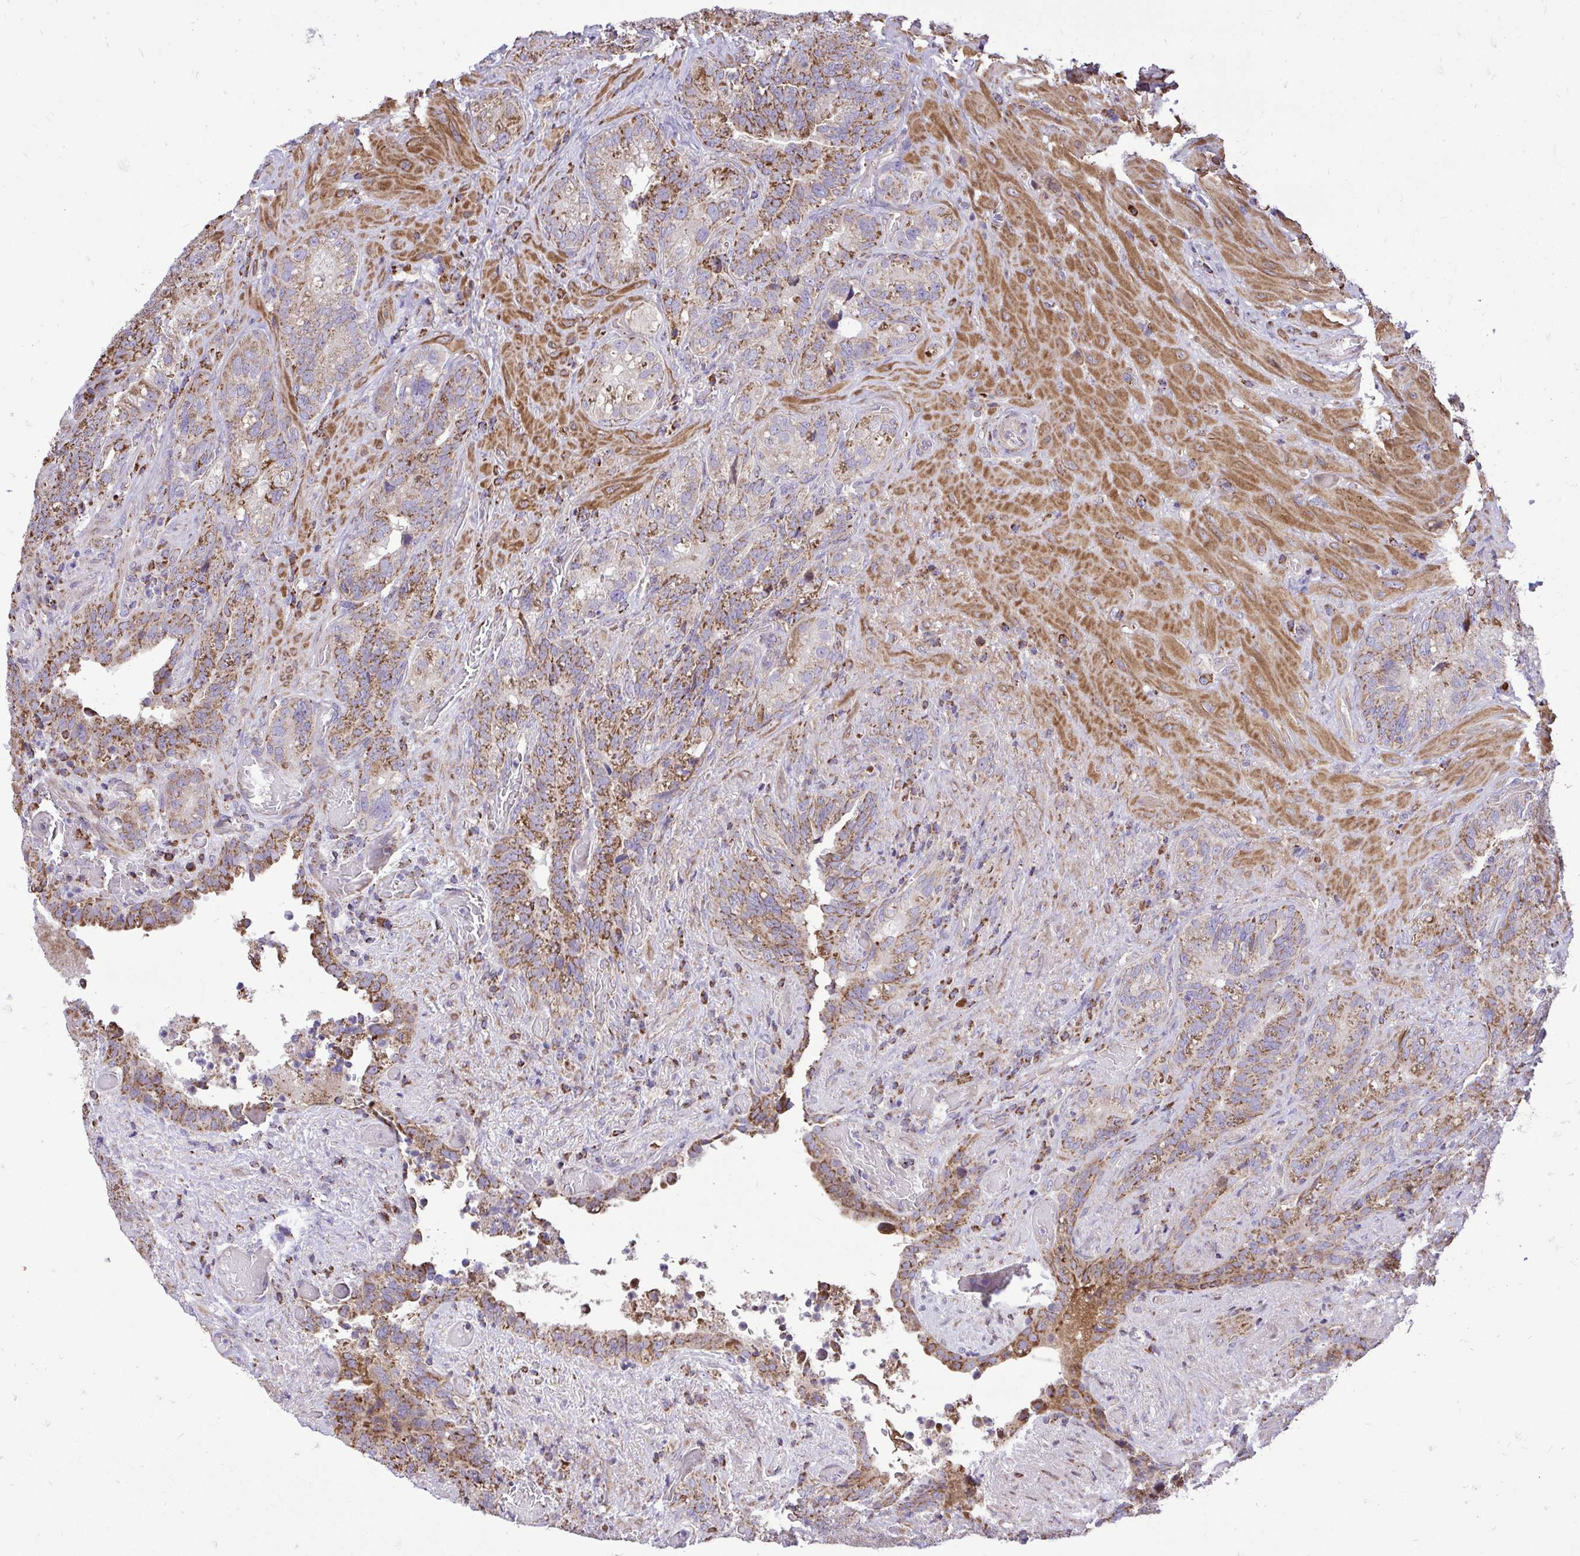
{"staining": {"intensity": "moderate", "quantity": "25%-75%", "location": "cytoplasmic/membranous"}, "tissue": "seminal vesicle", "cell_type": "Glandular cells", "image_type": "normal", "snomed": [{"axis": "morphology", "description": "Normal tissue, NOS"}, {"axis": "topography", "description": "Seminal veicle"}], "caption": "This is a photomicrograph of IHC staining of unremarkable seminal vesicle, which shows moderate staining in the cytoplasmic/membranous of glandular cells.", "gene": "ATP13A2", "patient": {"sex": "male", "age": 68}}